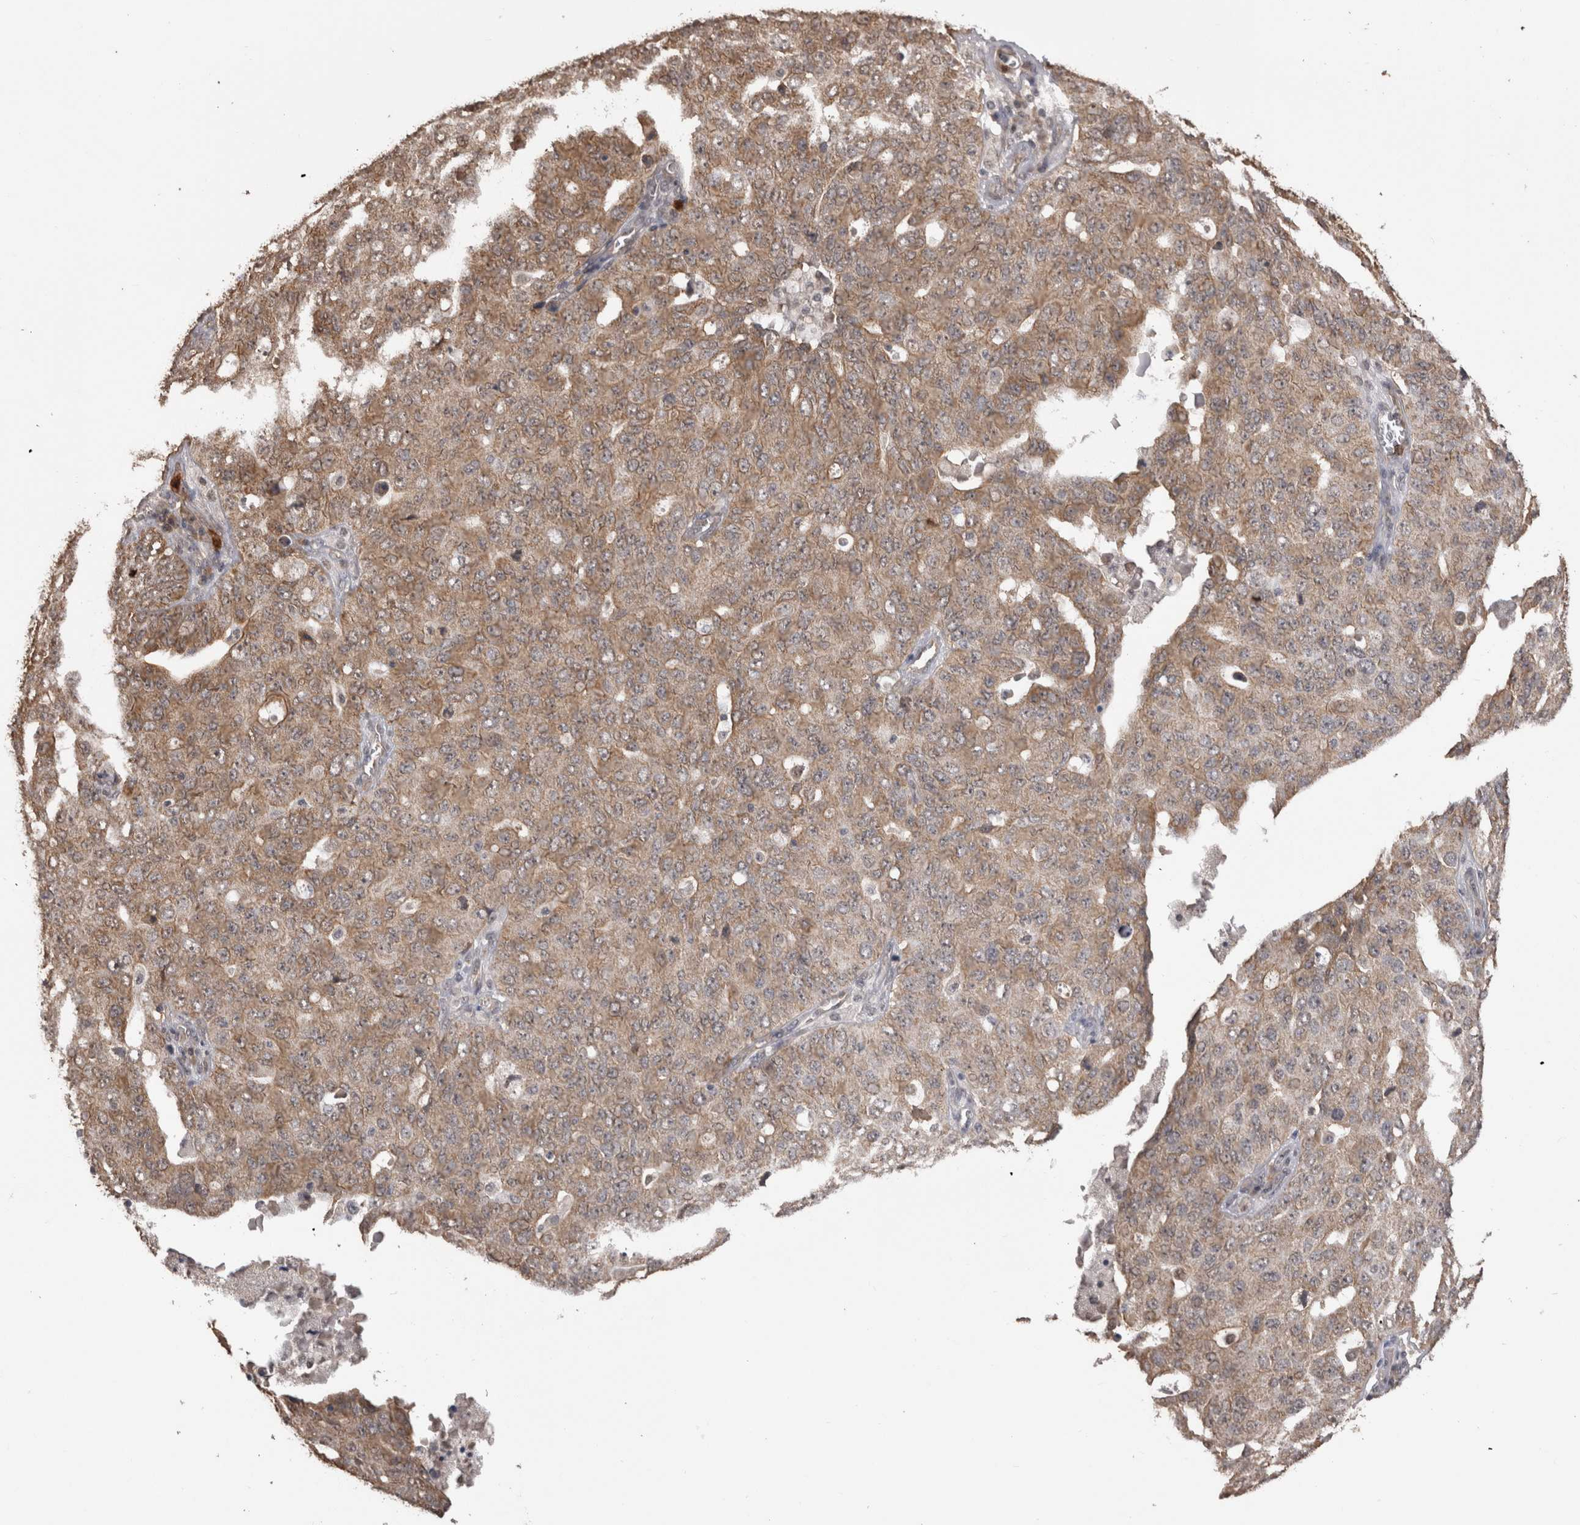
{"staining": {"intensity": "moderate", "quantity": ">75%", "location": "cytoplasmic/membranous"}, "tissue": "ovarian cancer", "cell_type": "Tumor cells", "image_type": "cancer", "snomed": [{"axis": "morphology", "description": "Carcinoma, endometroid"}, {"axis": "topography", "description": "Ovary"}], "caption": "Immunohistochemistry (IHC) of human ovarian cancer exhibits medium levels of moderate cytoplasmic/membranous staining in approximately >75% of tumor cells.", "gene": "PAK4", "patient": {"sex": "female", "age": 62}}